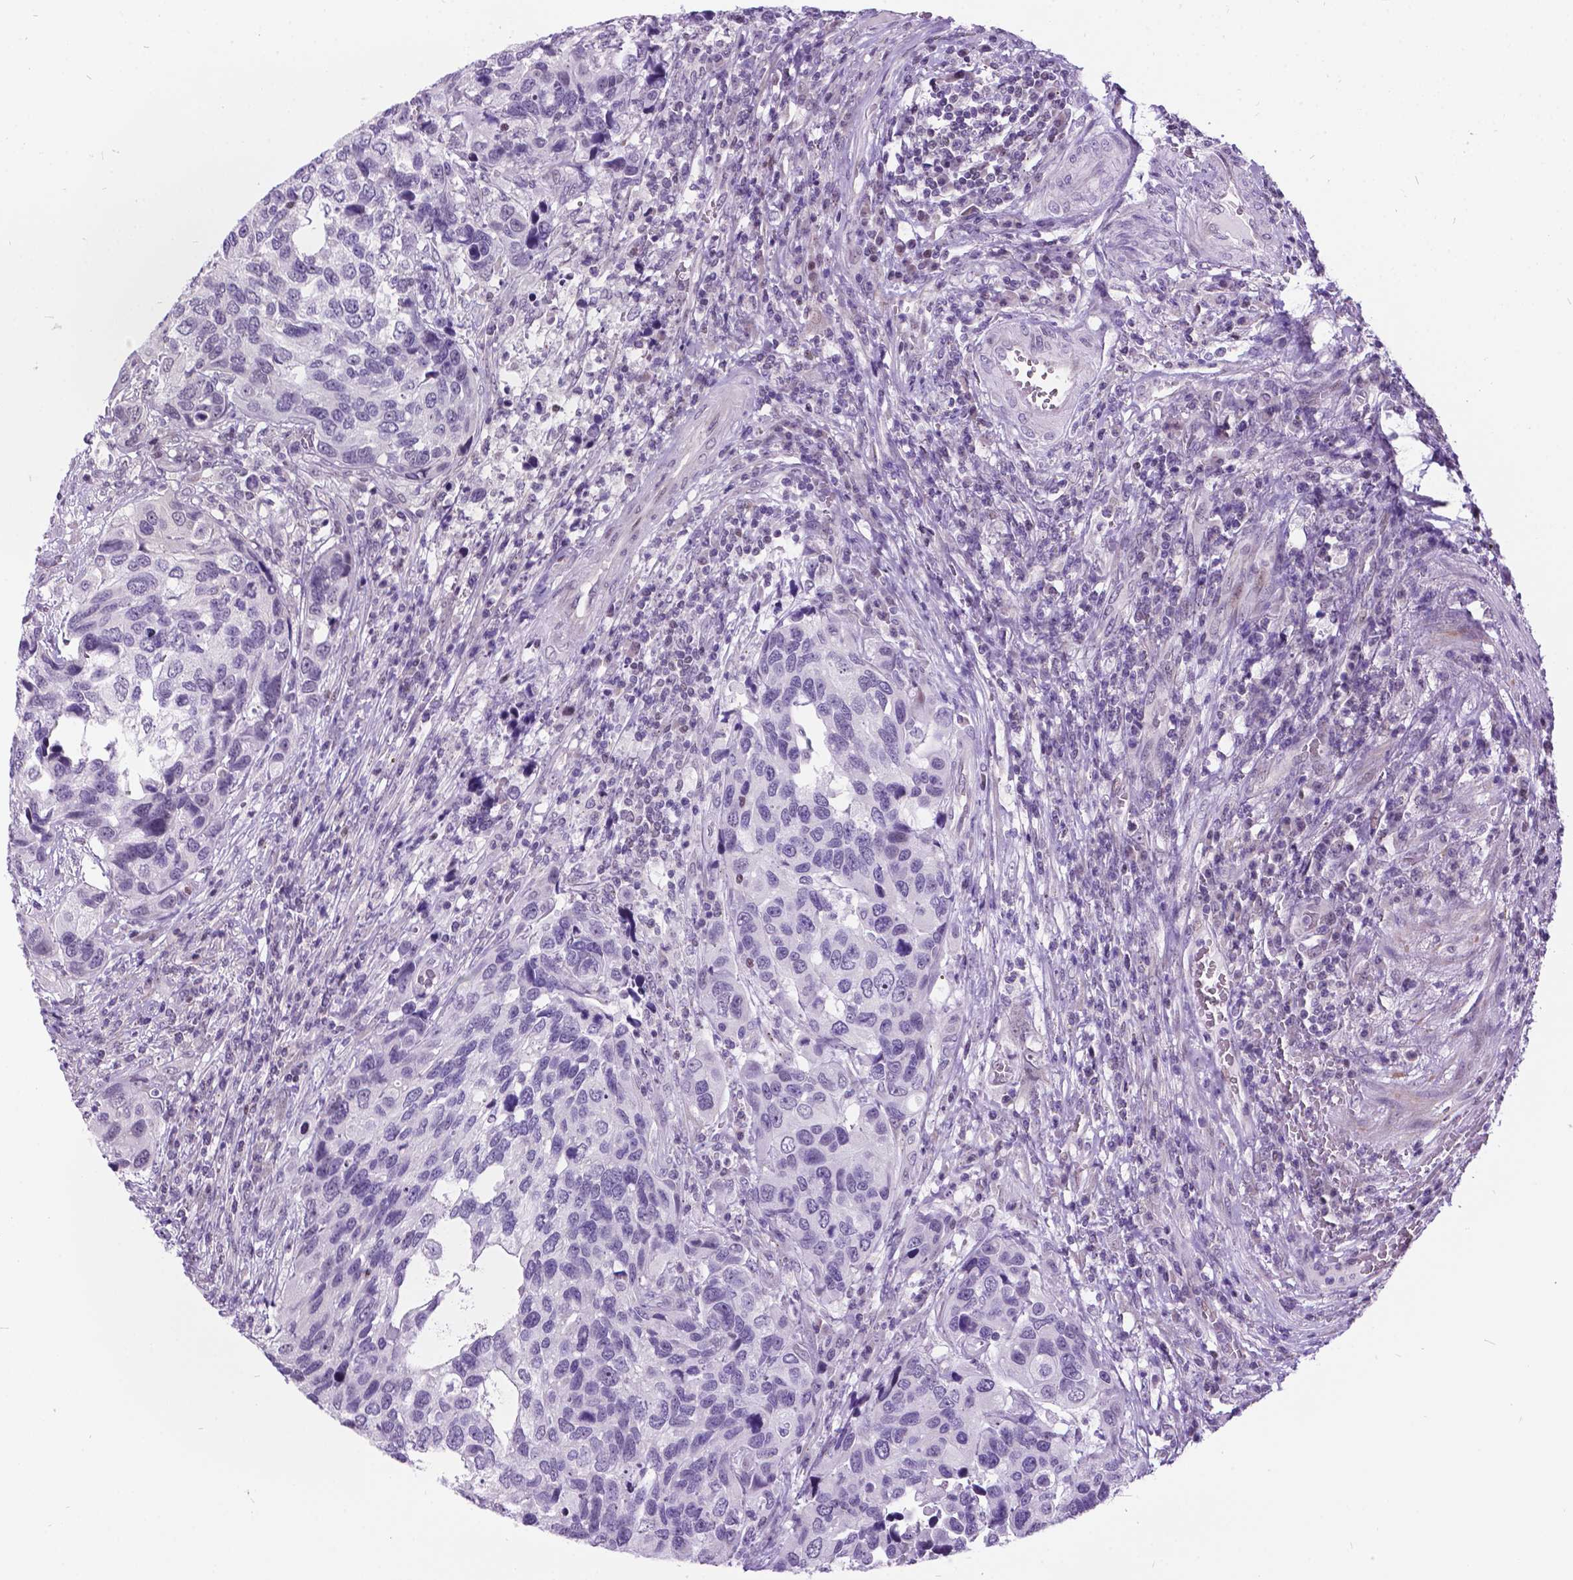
{"staining": {"intensity": "negative", "quantity": "none", "location": "none"}, "tissue": "urothelial cancer", "cell_type": "Tumor cells", "image_type": "cancer", "snomed": [{"axis": "morphology", "description": "Urothelial carcinoma, High grade"}, {"axis": "topography", "description": "Urinary bladder"}], "caption": "Tumor cells are negative for brown protein staining in urothelial cancer. Brightfield microscopy of IHC stained with DAB (3,3'-diaminobenzidine) (brown) and hematoxylin (blue), captured at high magnification.", "gene": "DPF3", "patient": {"sex": "male", "age": 60}}